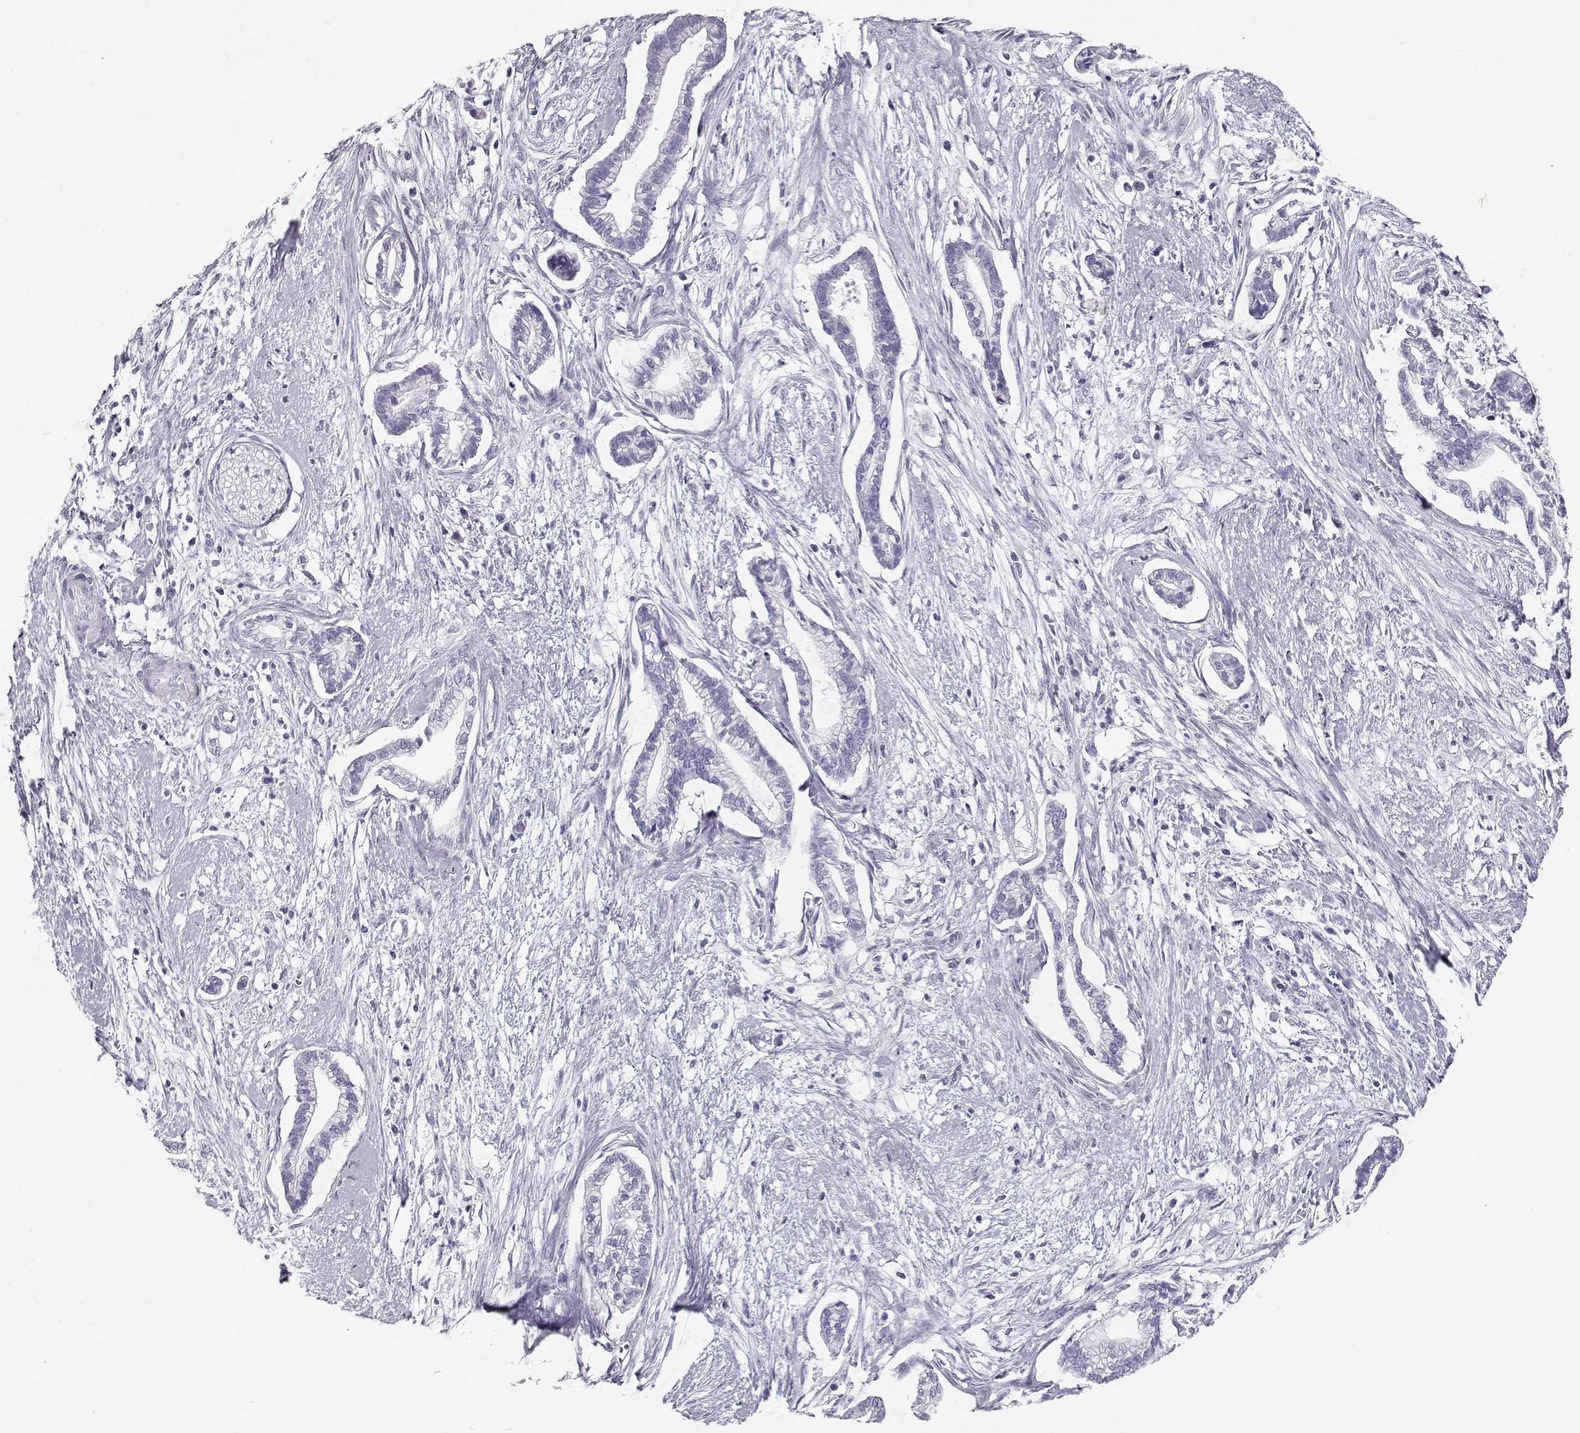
{"staining": {"intensity": "negative", "quantity": "none", "location": "none"}, "tissue": "cervical cancer", "cell_type": "Tumor cells", "image_type": "cancer", "snomed": [{"axis": "morphology", "description": "Adenocarcinoma, NOS"}, {"axis": "topography", "description": "Cervix"}], "caption": "Histopathology image shows no significant protein staining in tumor cells of cervical cancer (adenocarcinoma).", "gene": "TKTL1", "patient": {"sex": "female", "age": 62}}